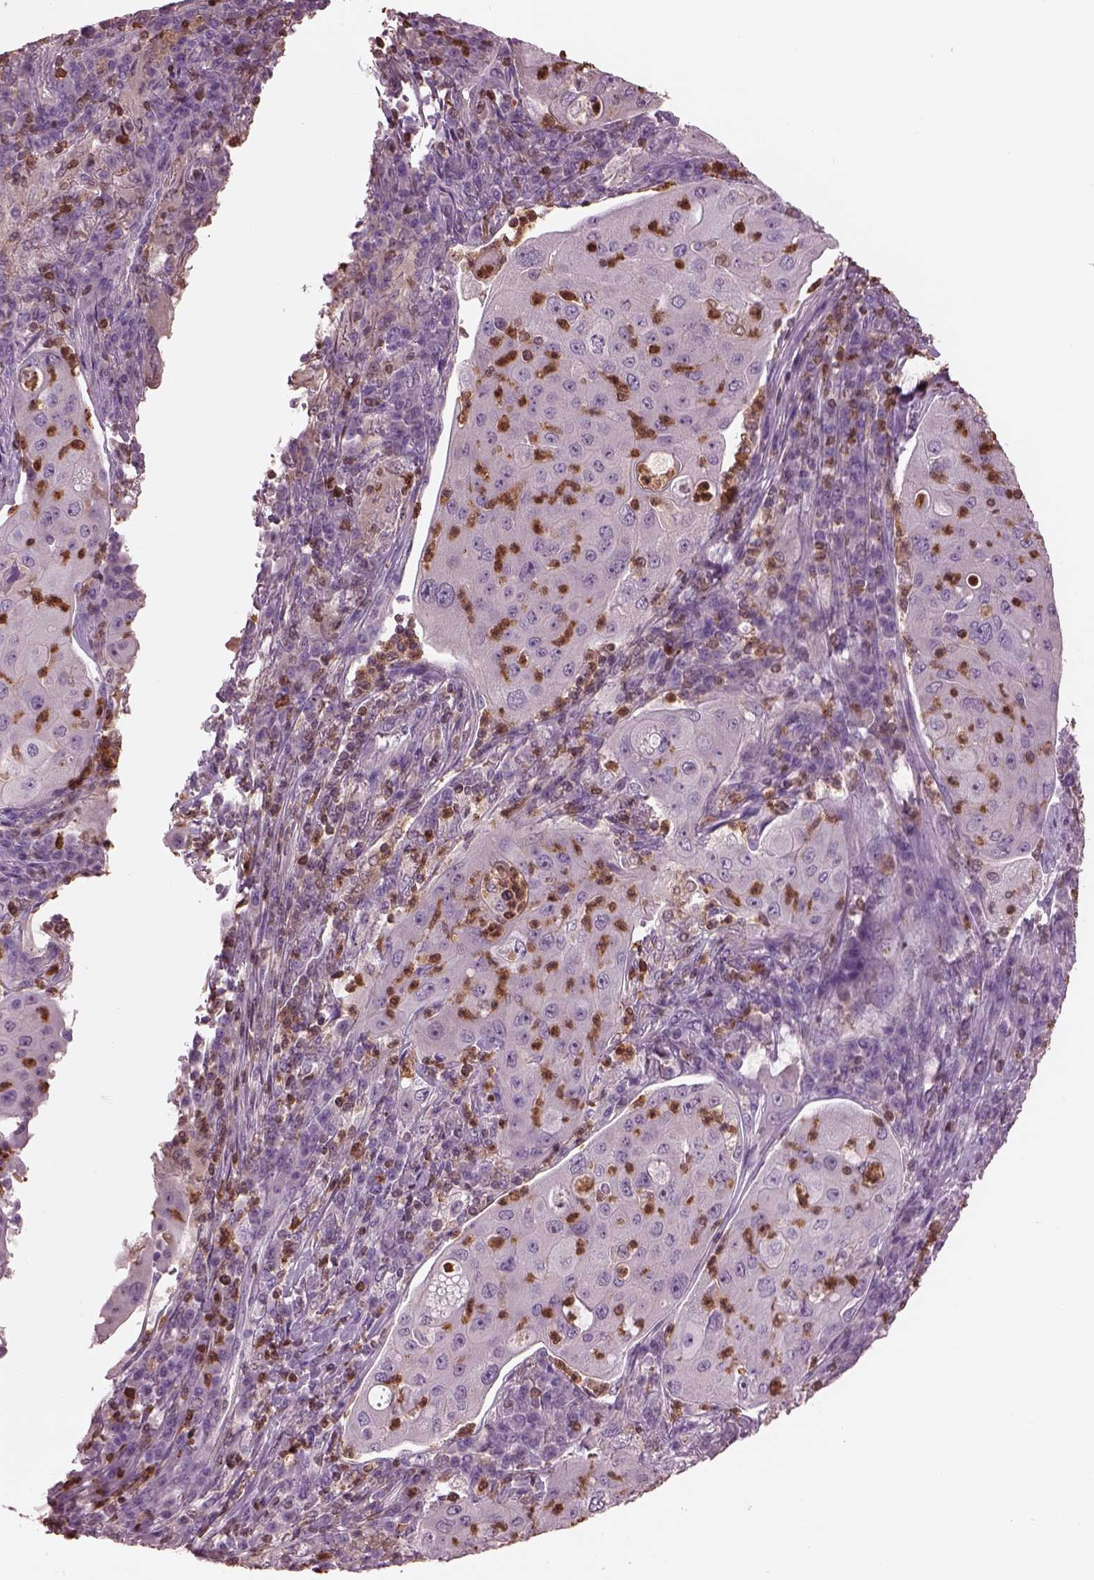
{"staining": {"intensity": "negative", "quantity": "none", "location": "none"}, "tissue": "lung cancer", "cell_type": "Tumor cells", "image_type": "cancer", "snomed": [{"axis": "morphology", "description": "Squamous cell carcinoma, NOS"}, {"axis": "topography", "description": "Lung"}], "caption": "Lung squamous cell carcinoma was stained to show a protein in brown. There is no significant expression in tumor cells.", "gene": "IL31RA", "patient": {"sex": "female", "age": 59}}